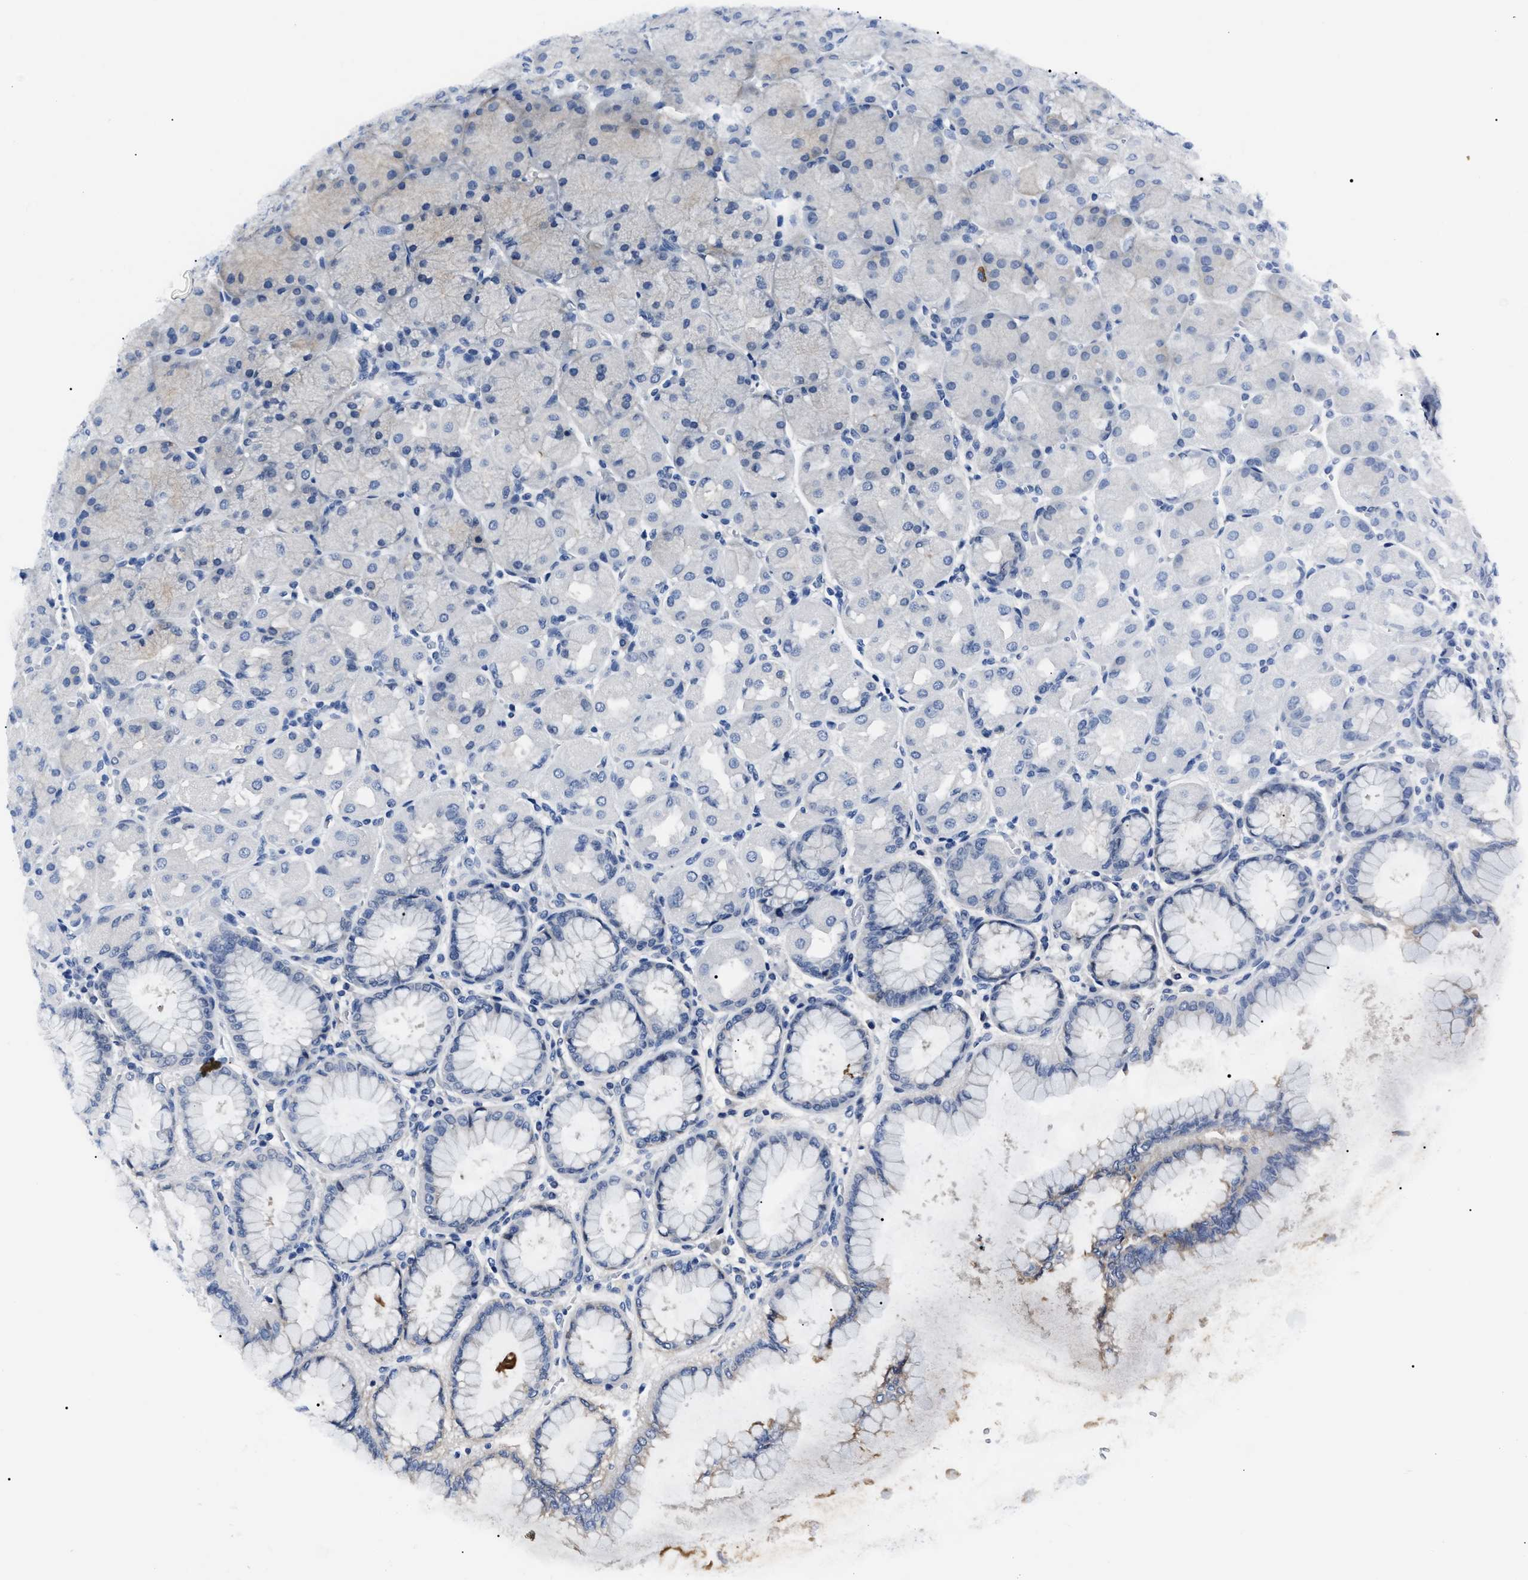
{"staining": {"intensity": "negative", "quantity": "none", "location": "none"}, "tissue": "stomach", "cell_type": "Glandular cells", "image_type": "normal", "snomed": [{"axis": "morphology", "description": "Normal tissue, NOS"}, {"axis": "topography", "description": "Stomach, upper"}], "caption": "Protein analysis of benign stomach exhibits no significant positivity in glandular cells. (Brightfield microscopy of DAB immunohistochemistry (IHC) at high magnification).", "gene": "LRWD1", "patient": {"sex": "female", "age": 56}}